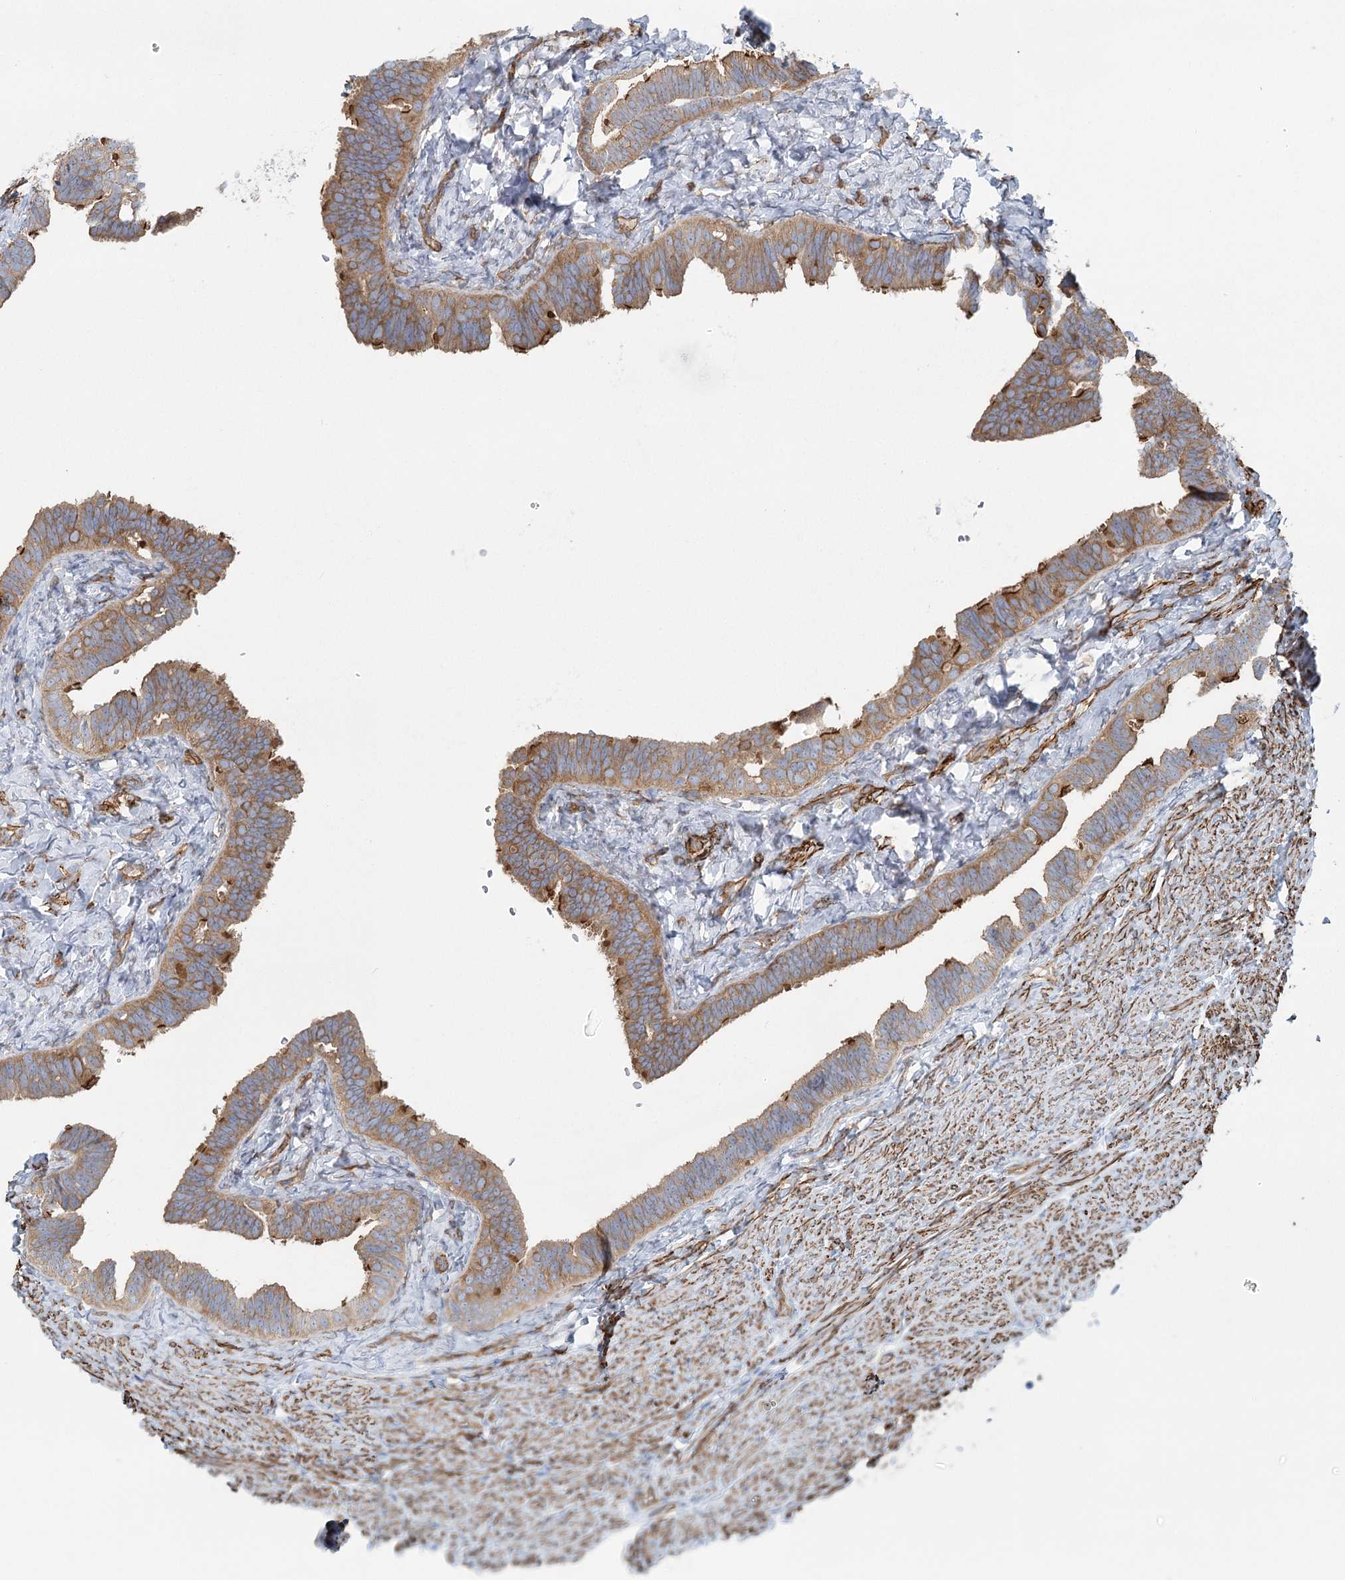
{"staining": {"intensity": "moderate", "quantity": ">75%", "location": "cytoplasmic/membranous"}, "tissue": "fallopian tube", "cell_type": "Glandular cells", "image_type": "normal", "snomed": [{"axis": "morphology", "description": "Normal tissue, NOS"}, {"axis": "topography", "description": "Fallopian tube"}], "caption": "A histopathology image of fallopian tube stained for a protein exhibits moderate cytoplasmic/membranous brown staining in glandular cells. (Brightfield microscopy of DAB IHC at high magnification).", "gene": "IFT46", "patient": {"sex": "female", "age": 39}}